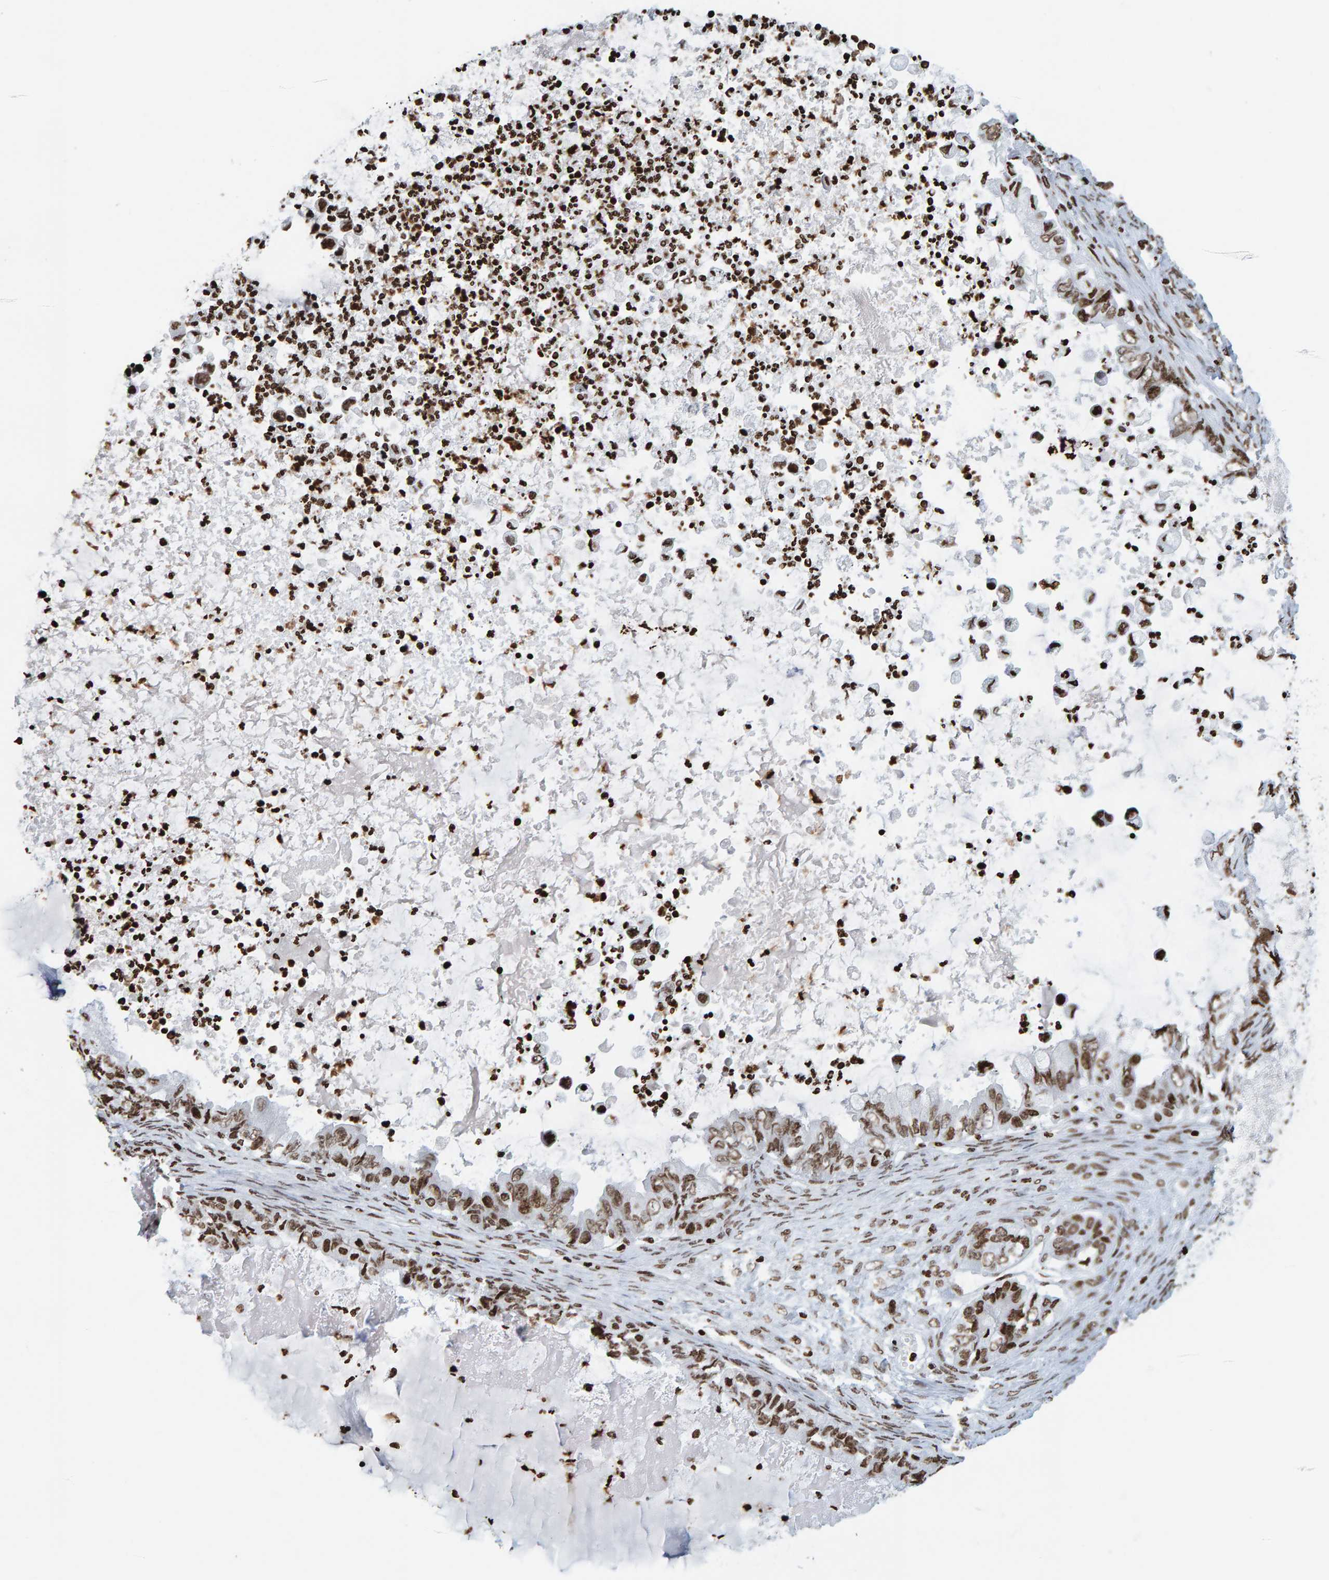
{"staining": {"intensity": "moderate", "quantity": ">75%", "location": "nuclear"}, "tissue": "ovarian cancer", "cell_type": "Tumor cells", "image_type": "cancer", "snomed": [{"axis": "morphology", "description": "Cystadenocarcinoma, mucinous, NOS"}, {"axis": "topography", "description": "Ovary"}], "caption": "An immunohistochemistry micrograph of tumor tissue is shown. Protein staining in brown labels moderate nuclear positivity in ovarian cancer within tumor cells. Using DAB (3,3'-diaminobenzidine) (brown) and hematoxylin (blue) stains, captured at high magnification using brightfield microscopy.", "gene": "BRF2", "patient": {"sex": "female", "age": 80}}